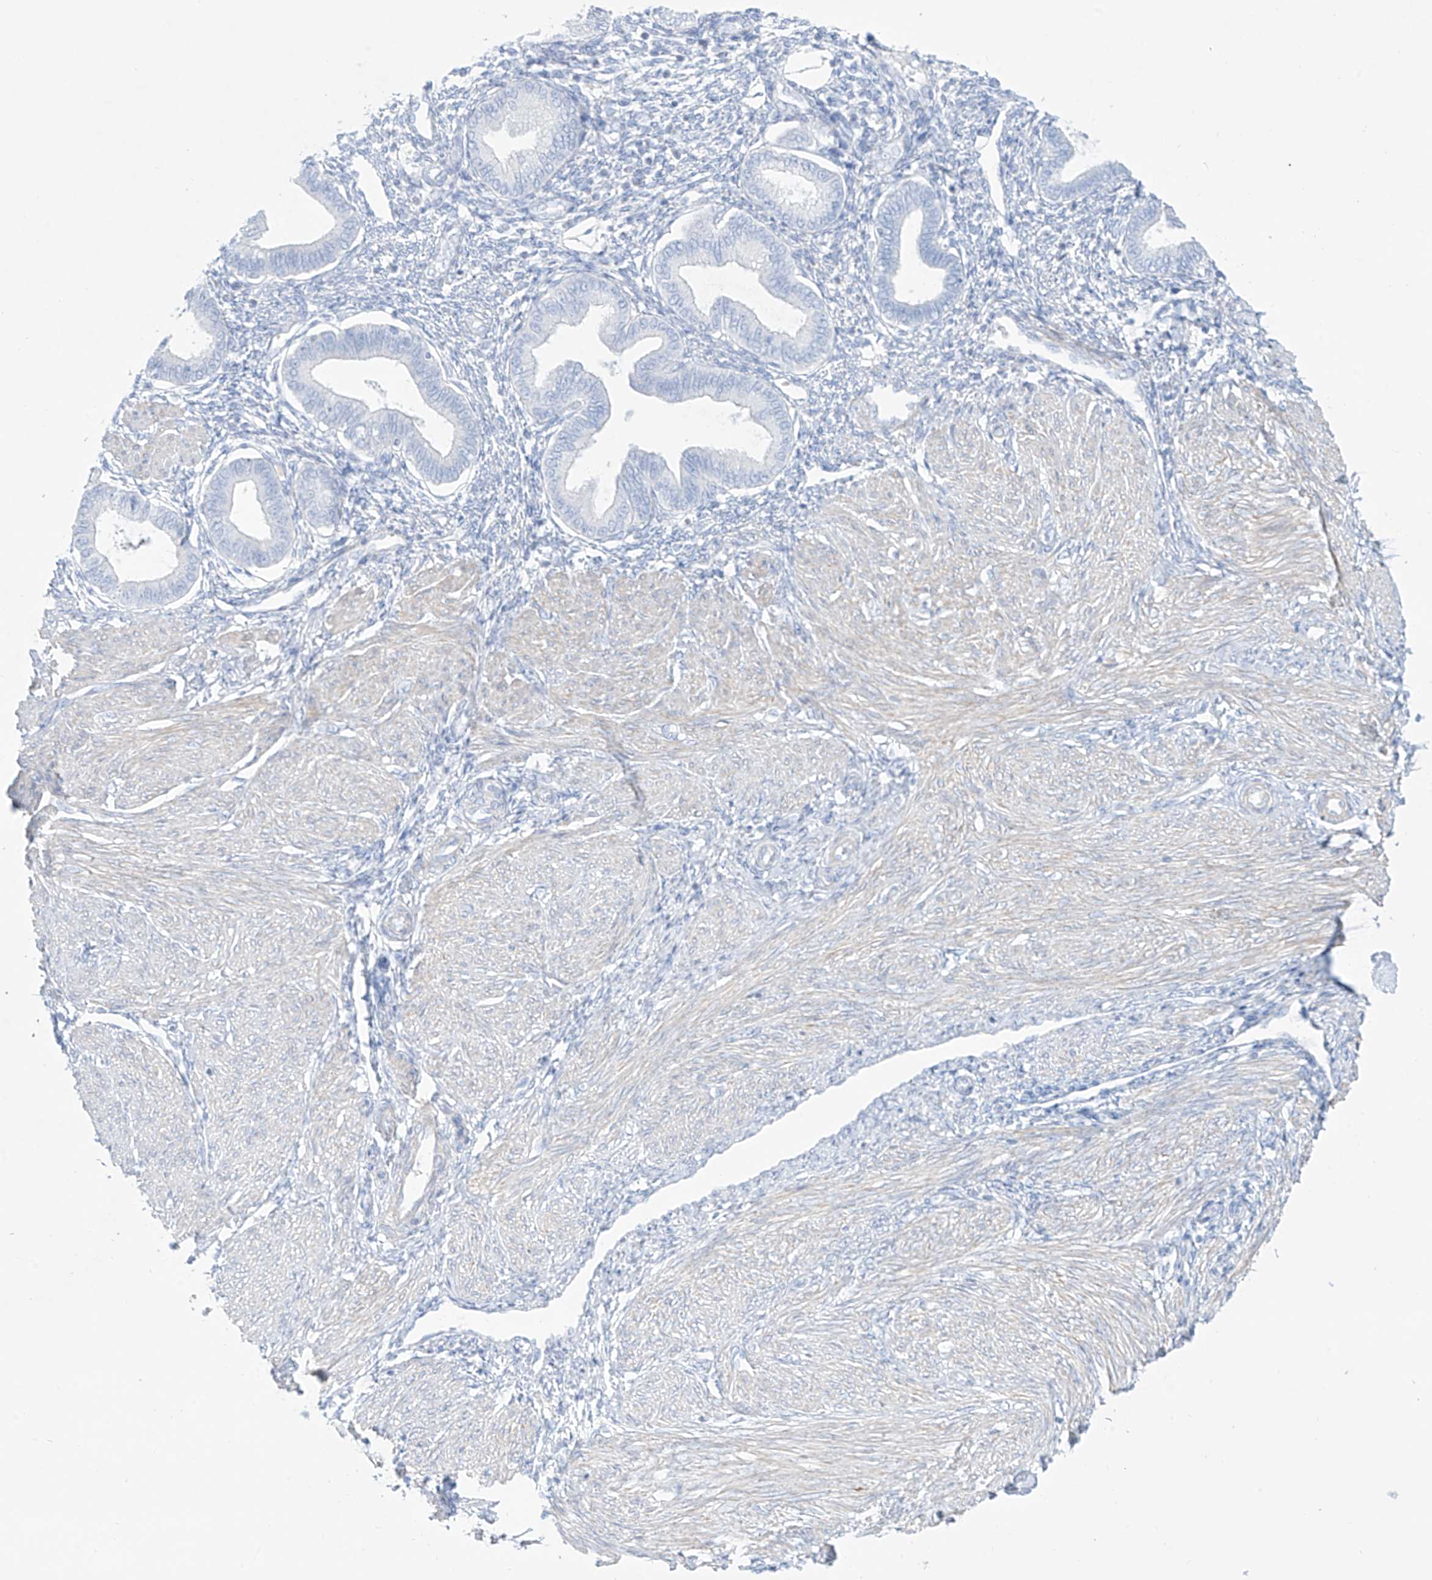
{"staining": {"intensity": "negative", "quantity": "none", "location": "none"}, "tissue": "endometrium", "cell_type": "Cells in endometrial stroma", "image_type": "normal", "snomed": [{"axis": "morphology", "description": "Normal tissue, NOS"}, {"axis": "topography", "description": "Endometrium"}], "caption": "High power microscopy photomicrograph of an IHC image of normal endometrium, revealing no significant positivity in cells in endometrial stroma.", "gene": "SLC26A3", "patient": {"sex": "female", "age": 53}}